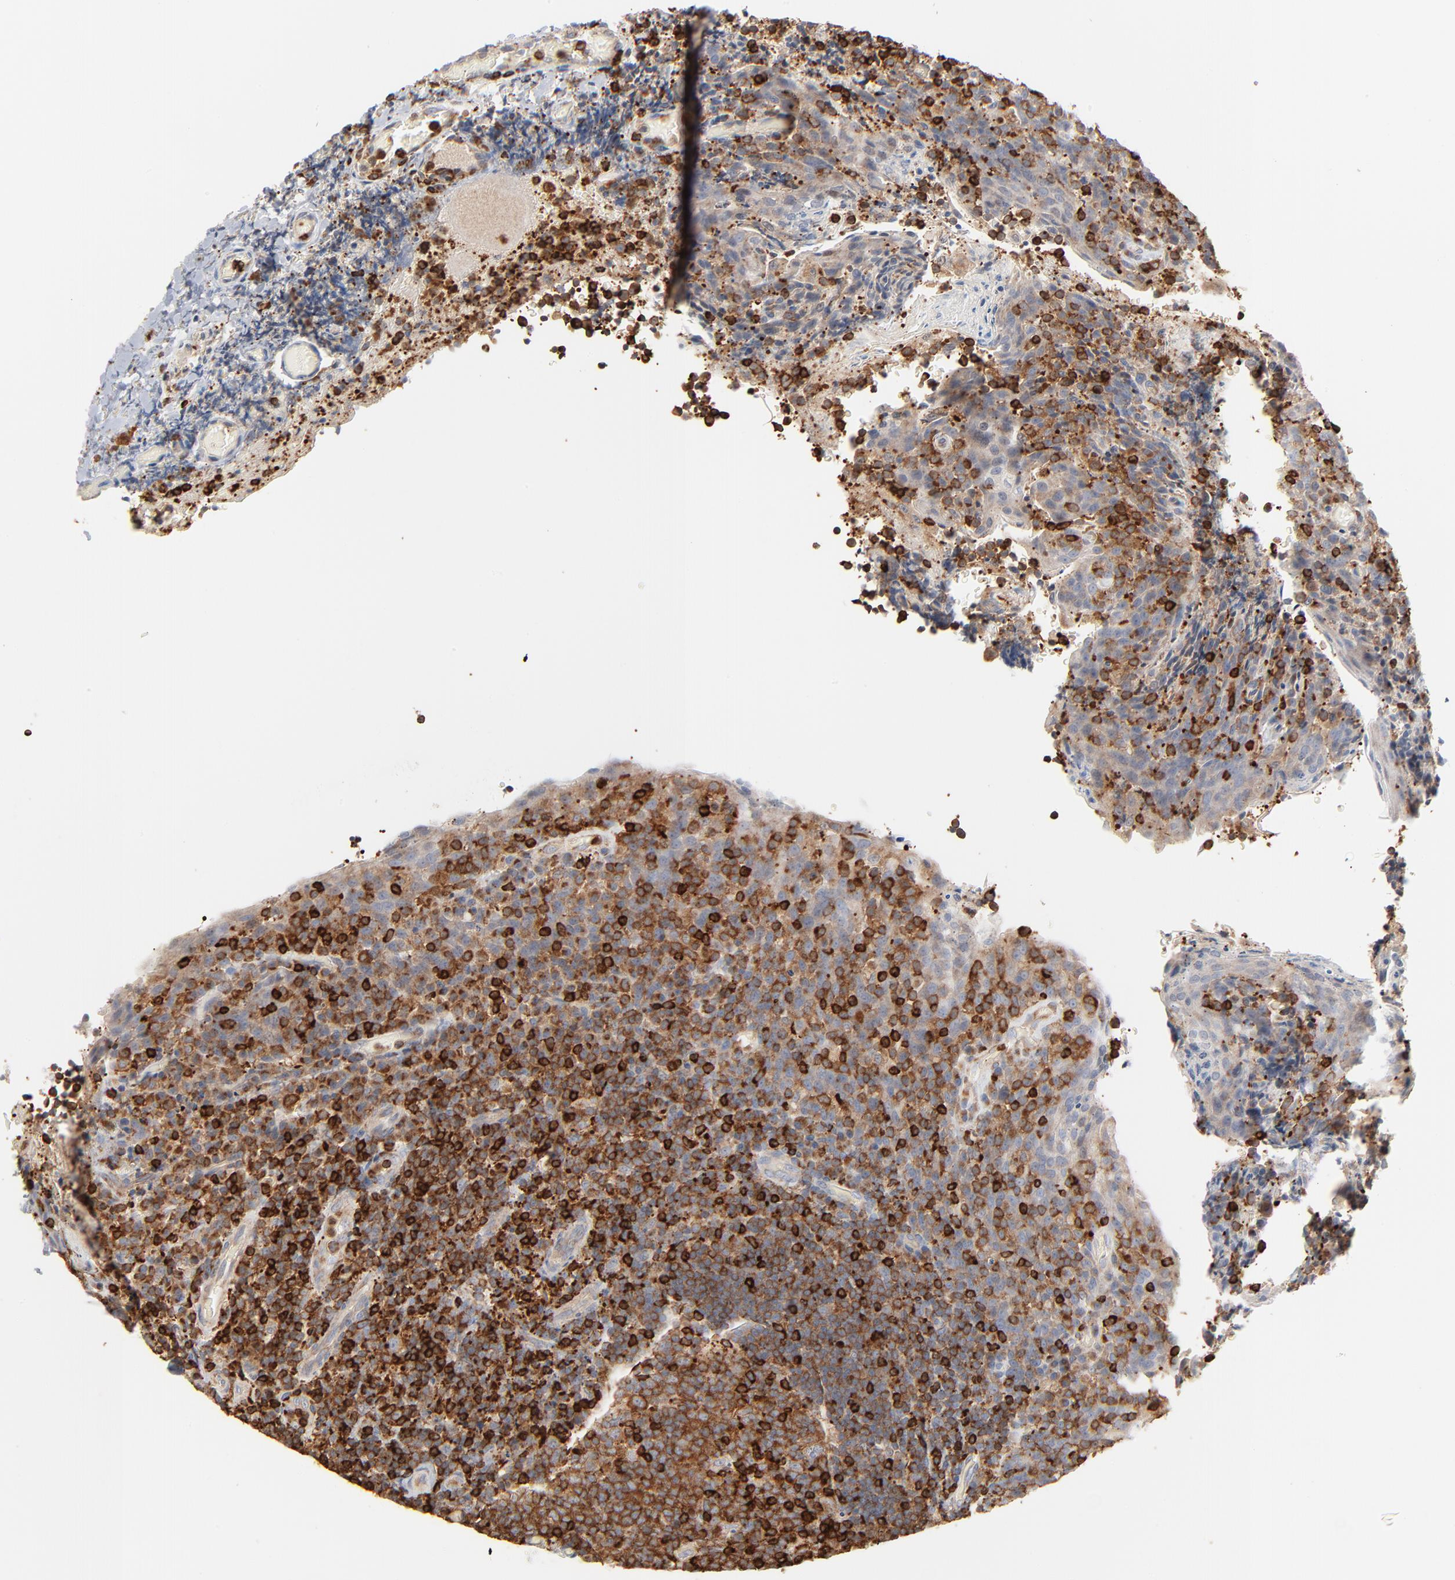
{"staining": {"intensity": "strong", "quantity": "25%-75%", "location": "cytoplasmic/membranous"}, "tissue": "tonsil", "cell_type": "Non-germinal center cells", "image_type": "normal", "snomed": [{"axis": "morphology", "description": "Normal tissue, NOS"}, {"axis": "topography", "description": "Tonsil"}], "caption": "Immunohistochemical staining of benign human tonsil reveals 25%-75% levels of strong cytoplasmic/membranous protein expression in approximately 25%-75% of non-germinal center cells.", "gene": "SH3KBP1", "patient": {"sex": "male", "age": 17}}